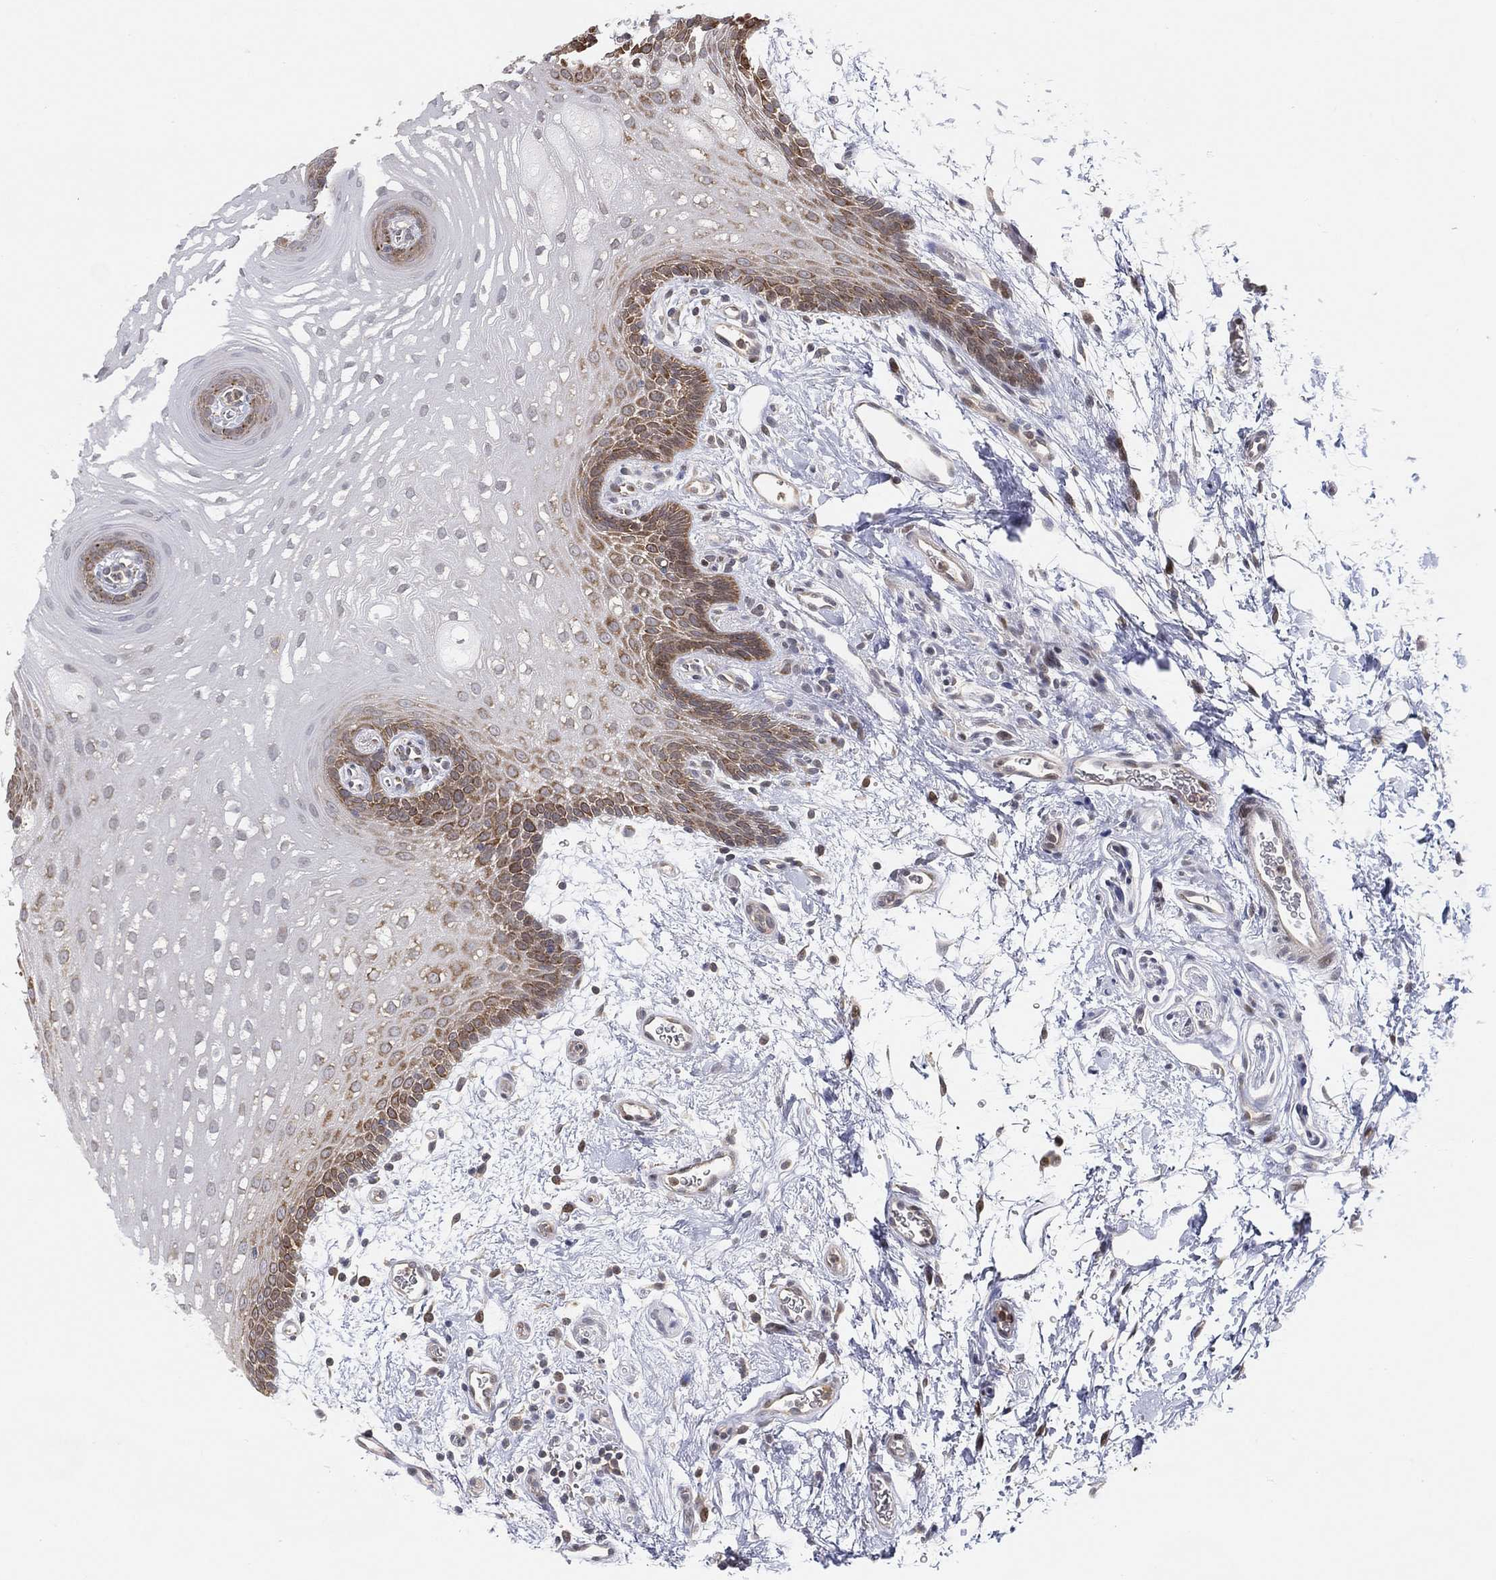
{"staining": {"intensity": "moderate", "quantity": "<25%", "location": "cytoplasmic/membranous"}, "tissue": "oral mucosa", "cell_type": "Squamous epithelial cells", "image_type": "normal", "snomed": [{"axis": "morphology", "description": "Normal tissue, NOS"}, {"axis": "topography", "description": "Oral tissue"}, {"axis": "topography", "description": "Head-Neck"}], "caption": "Squamous epithelial cells reveal moderate cytoplasmic/membranous staining in approximately <25% of cells in benign oral mucosa. (brown staining indicates protein expression, while blue staining denotes nuclei).", "gene": "TMTC4", "patient": {"sex": "male", "age": 65}}